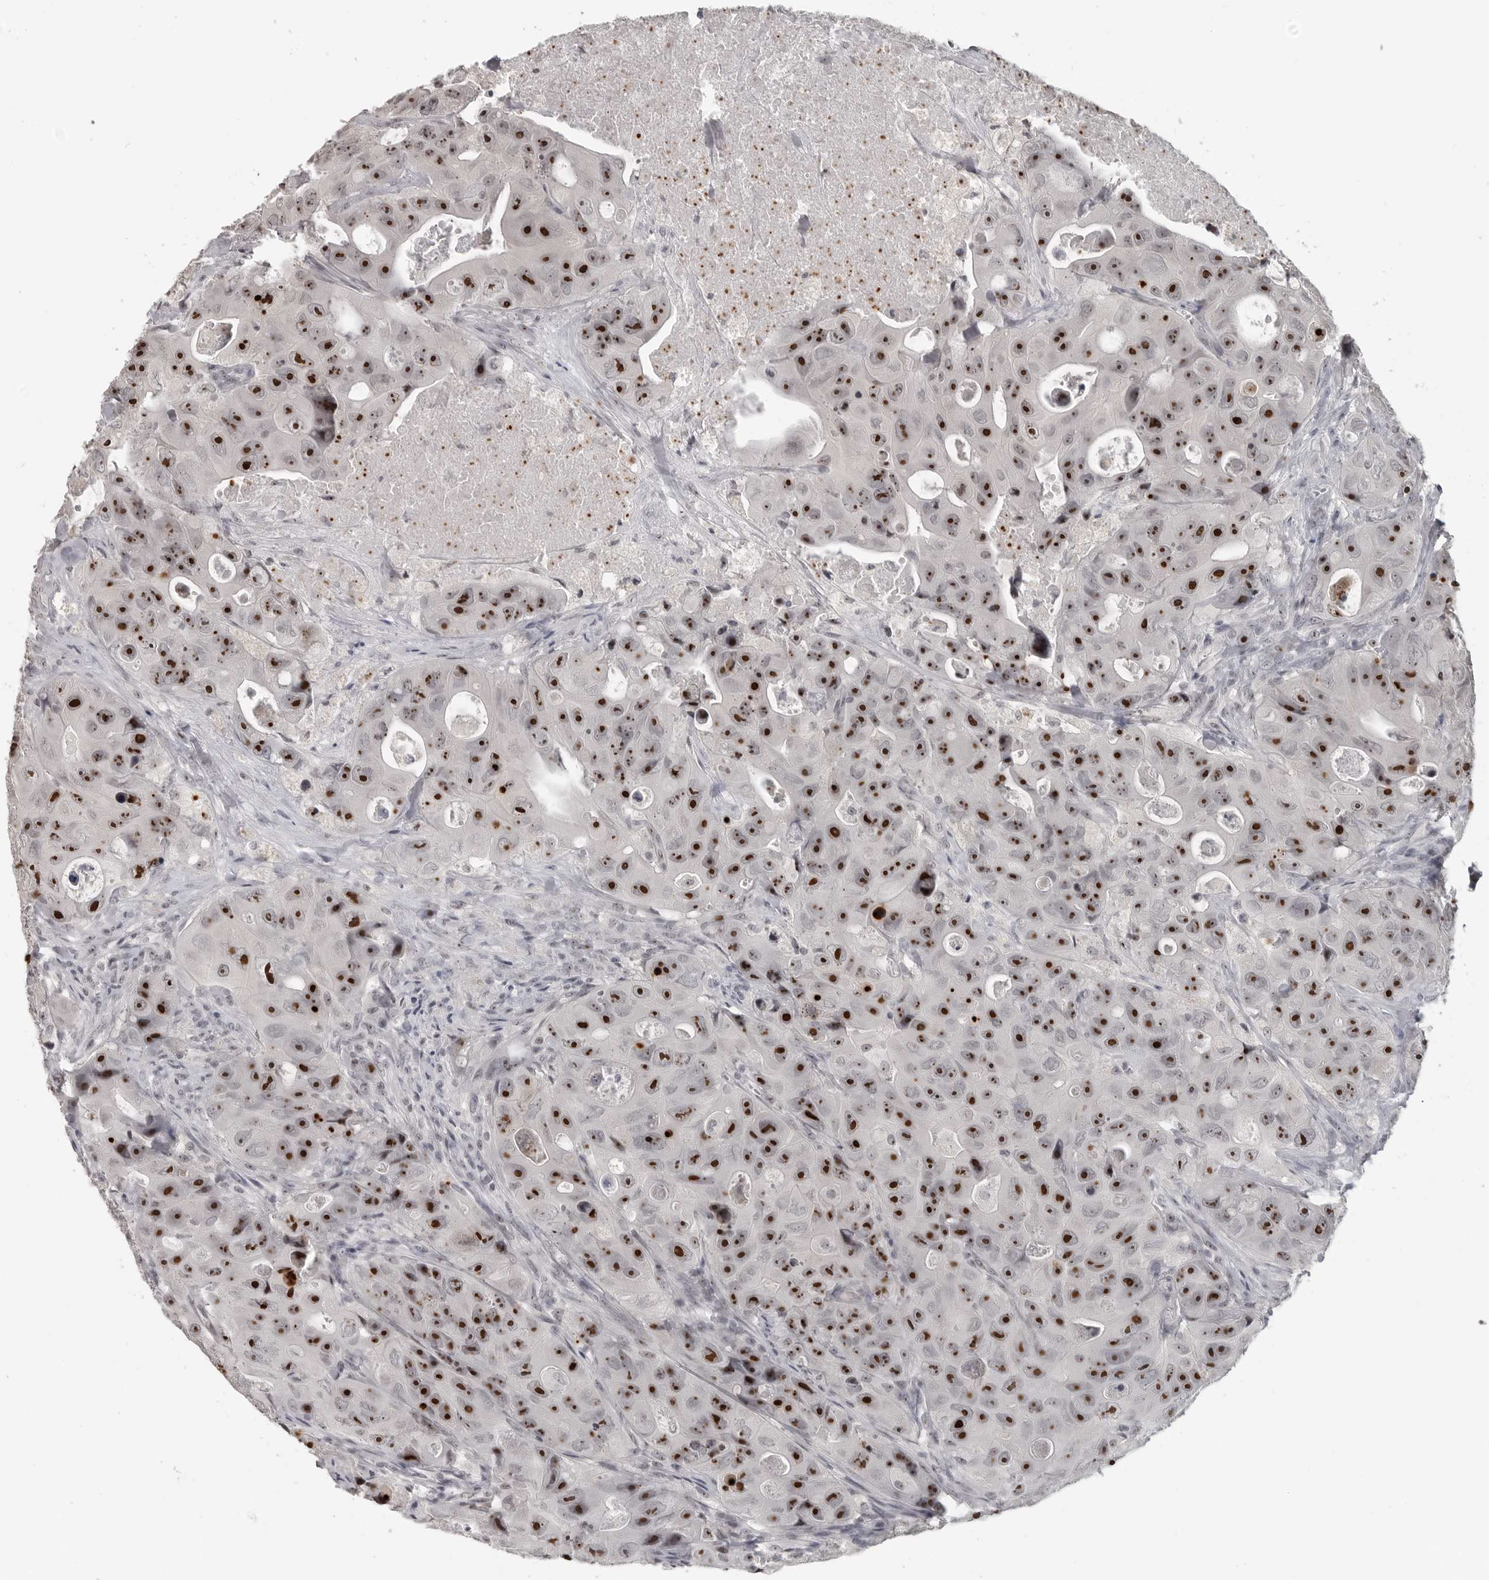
{"staining": {"intensity": "strong", "quantity": ">75%", "location": "nuclear"}, "tissue": "colorectal cancer", "cell_type": "Tumor cells", "image_type": "cancer", "snomed": [{"axis": "morphology", "description": "Adenocarcinoma, NOS"}, {"axis": "topography", "description": "Colon"}], "caption": "Strong nuclear expression is identified in approximately >75% of tumor cells in colorectal adenocarcinoma. (DAB IHC, brown staining for protein, blue staining for nuclei).", "gene": "DDX54", "patient": {"sex": "female", "age": 46}}